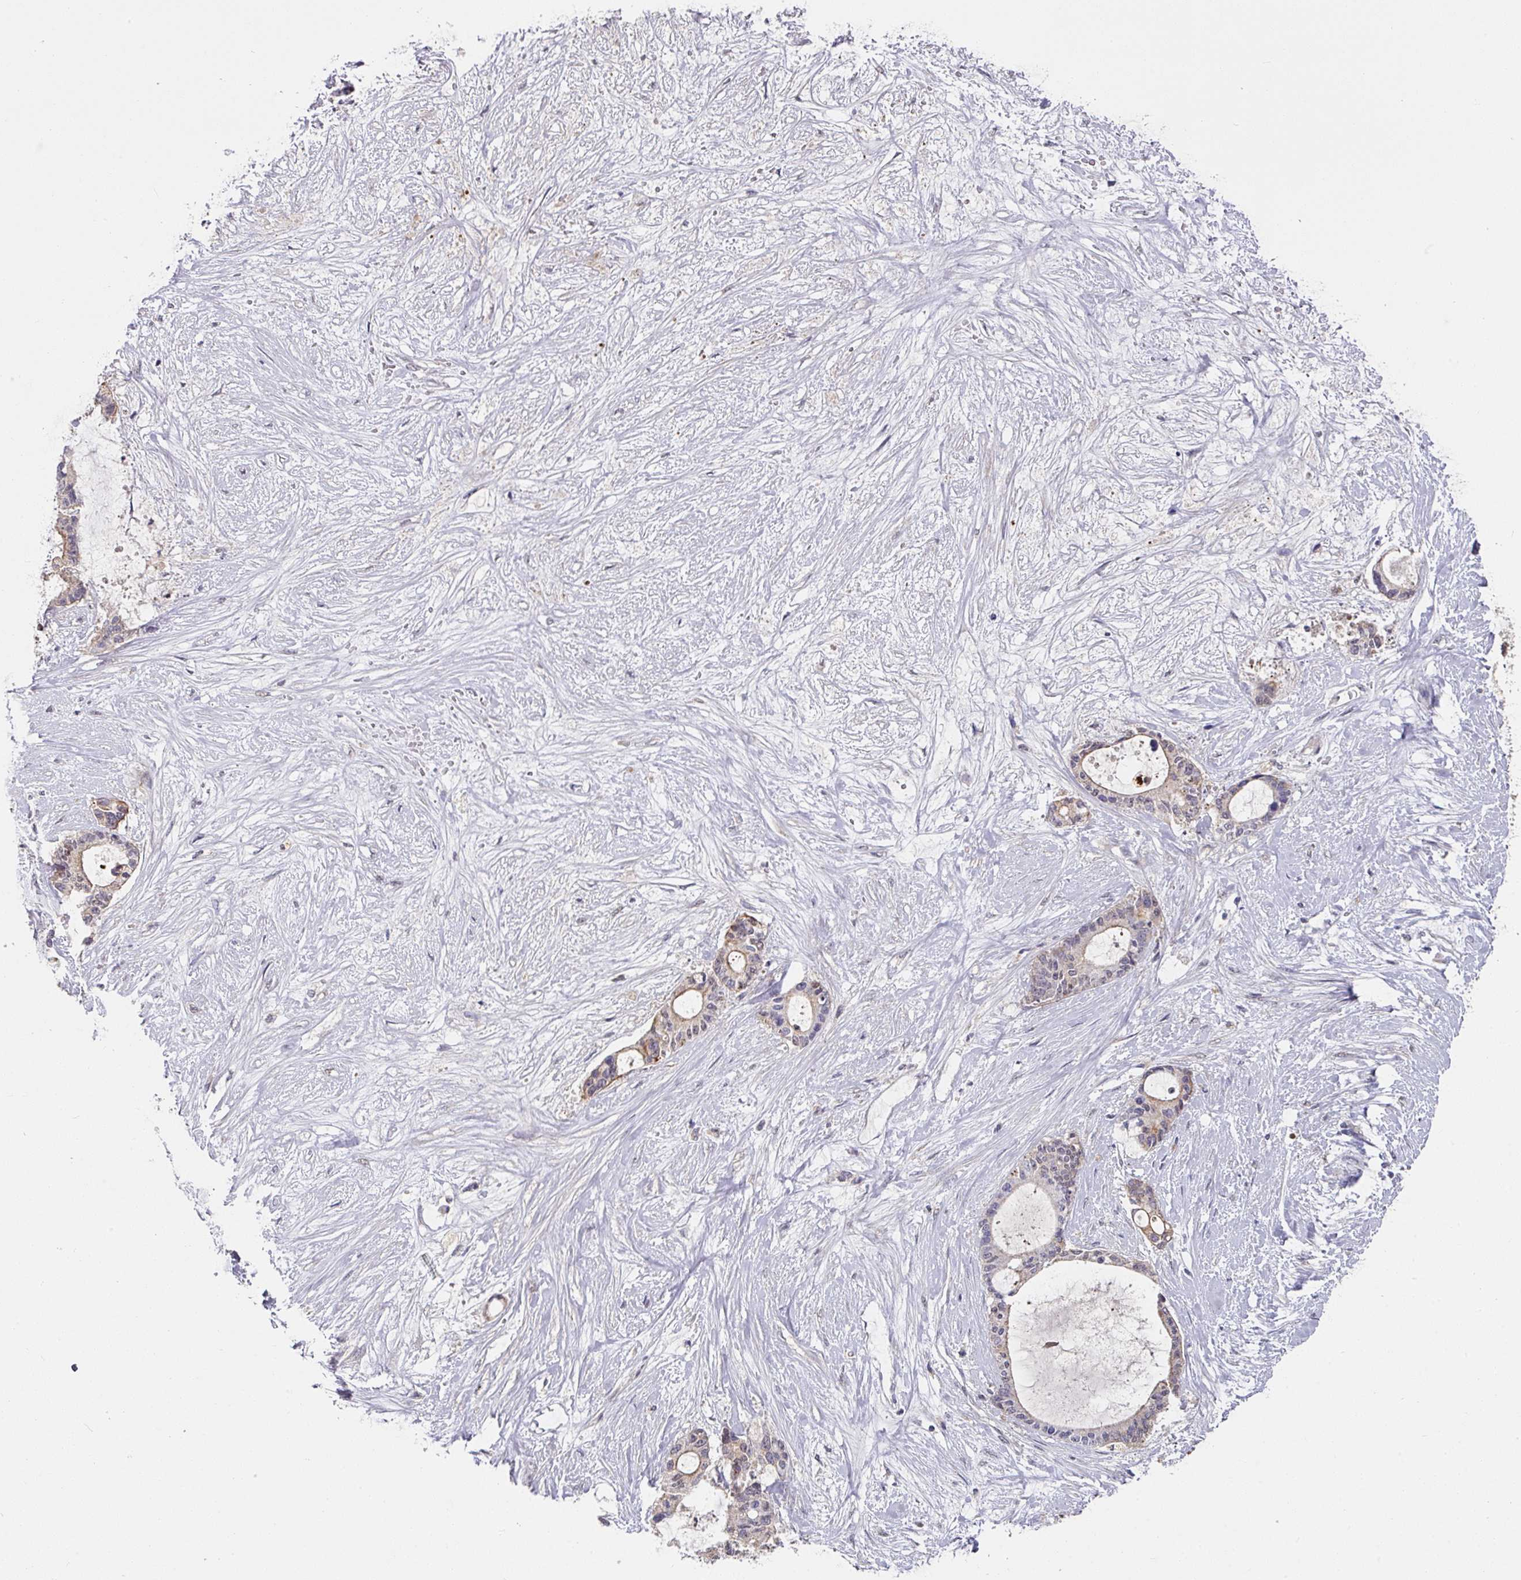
{"staining": {"intensity": "weak", "quantity": "<25%", "location": "cytoplasmic/membranous"}, "tissue": "liver cancer", "cell_type": "Tumor cells", "image_type": "cancer", "snomed": [{"axis": "morphology", "description": "Normal tissue, NOS"}, {"axis": "morphology", "description": "Cholangiocarcinoma"}, {"axis": "topography", "description": "Liver"}, {"axis": "topography", "description": "Peripheral nerve tissue"}], "caption": "Liver cholangiocarcinoma was stained to show a protein in brown. There is no significant staining in tumor cells.", "gene": "EXTL3", "patient": {"sex": "female", "age": 73}}